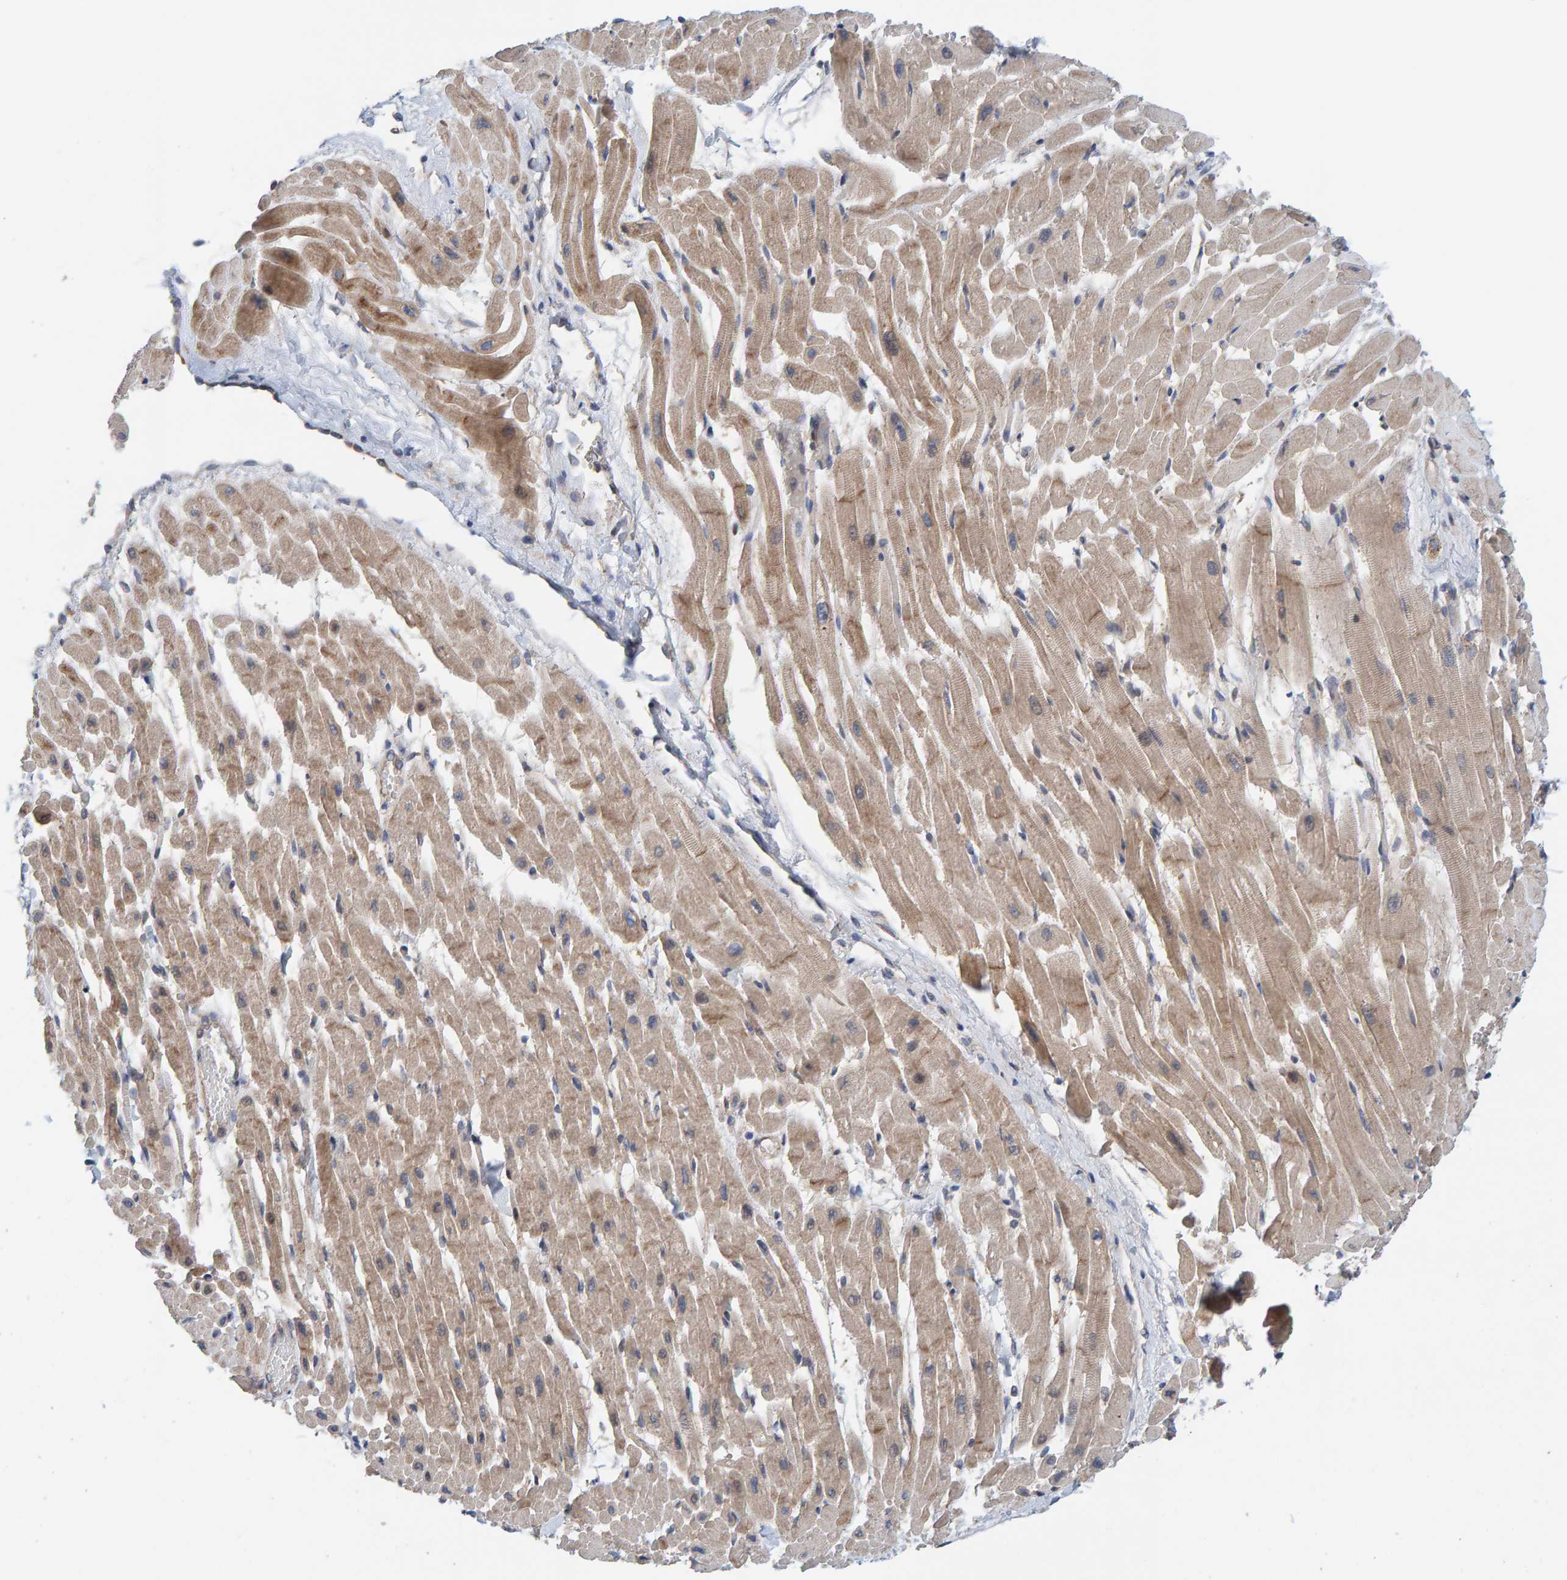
{"staining": {"intensity": "moderate", "quantity": ">75%", "location": "cytoplasmic/membranous"}, "tissue": "heart muscle", "cell_type": "Cardiomyocytes", "image_type": "normal", "snomed": [{"axis": "morphology", "description": "Normal tissue, NOS"}, {"axis": "topography", "description": "Heart"}], "caption": "This image reveals IHC staining of normal heart muscle, with medium moderate cytoplasmic/membranous expression in about >75% of cardiomyocytes.", "gene": "LRSAM1", "patient": {"sex": "male", "age": 45}}